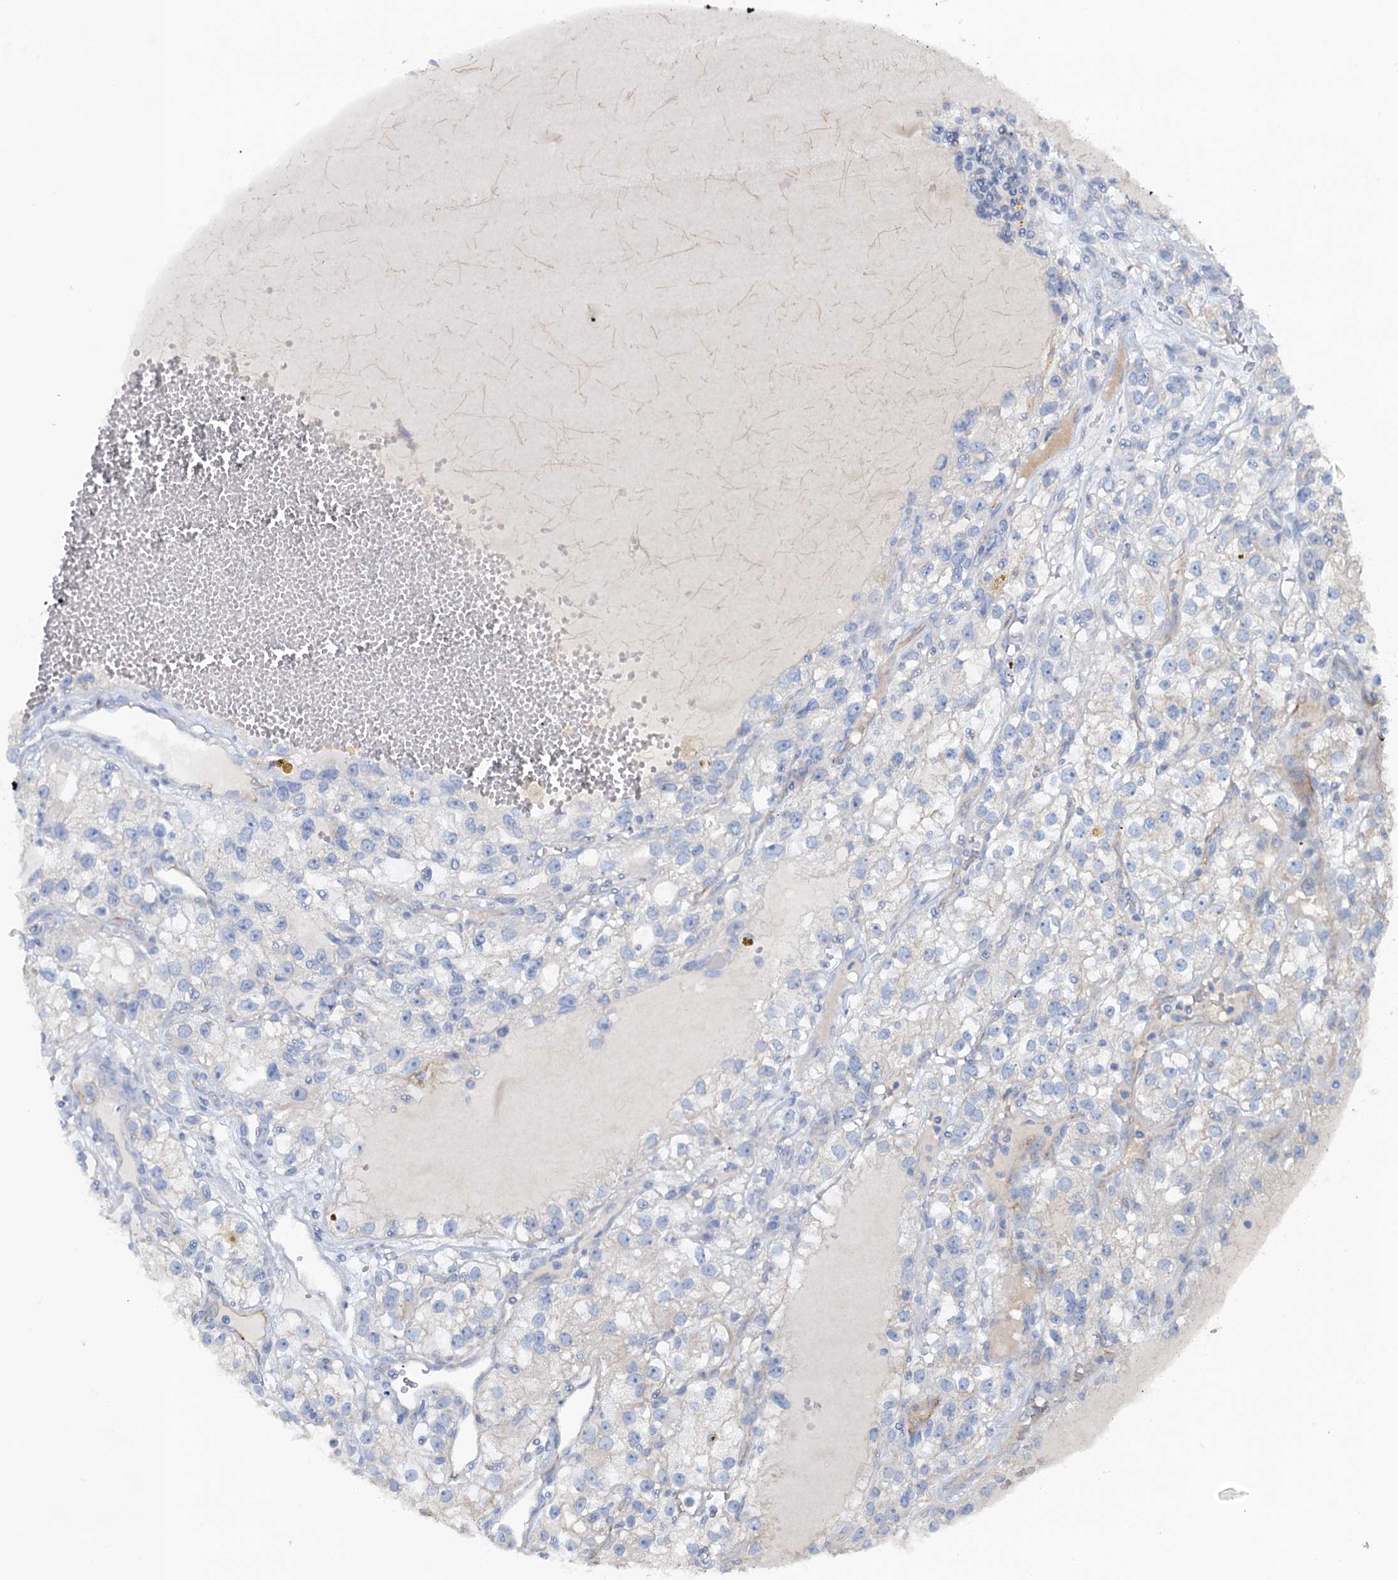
{"staining": {"intensity": "negative", "quantity": "none", "location": "none"}, "tissue": "renal cancer", "cell_type": "Tumor cells", "image_type": "cancer", "snomed": [{"axis": "morphology", "description": "Adenocarcinoma, NOS"}, {"axis": "topography", "description": "Kidney"}], "caption": "There is no significant staining in tumor cells of renal adenocarcinoma.", "gene": "PLLP", "patient": {"sex": "female", "age": 57}}